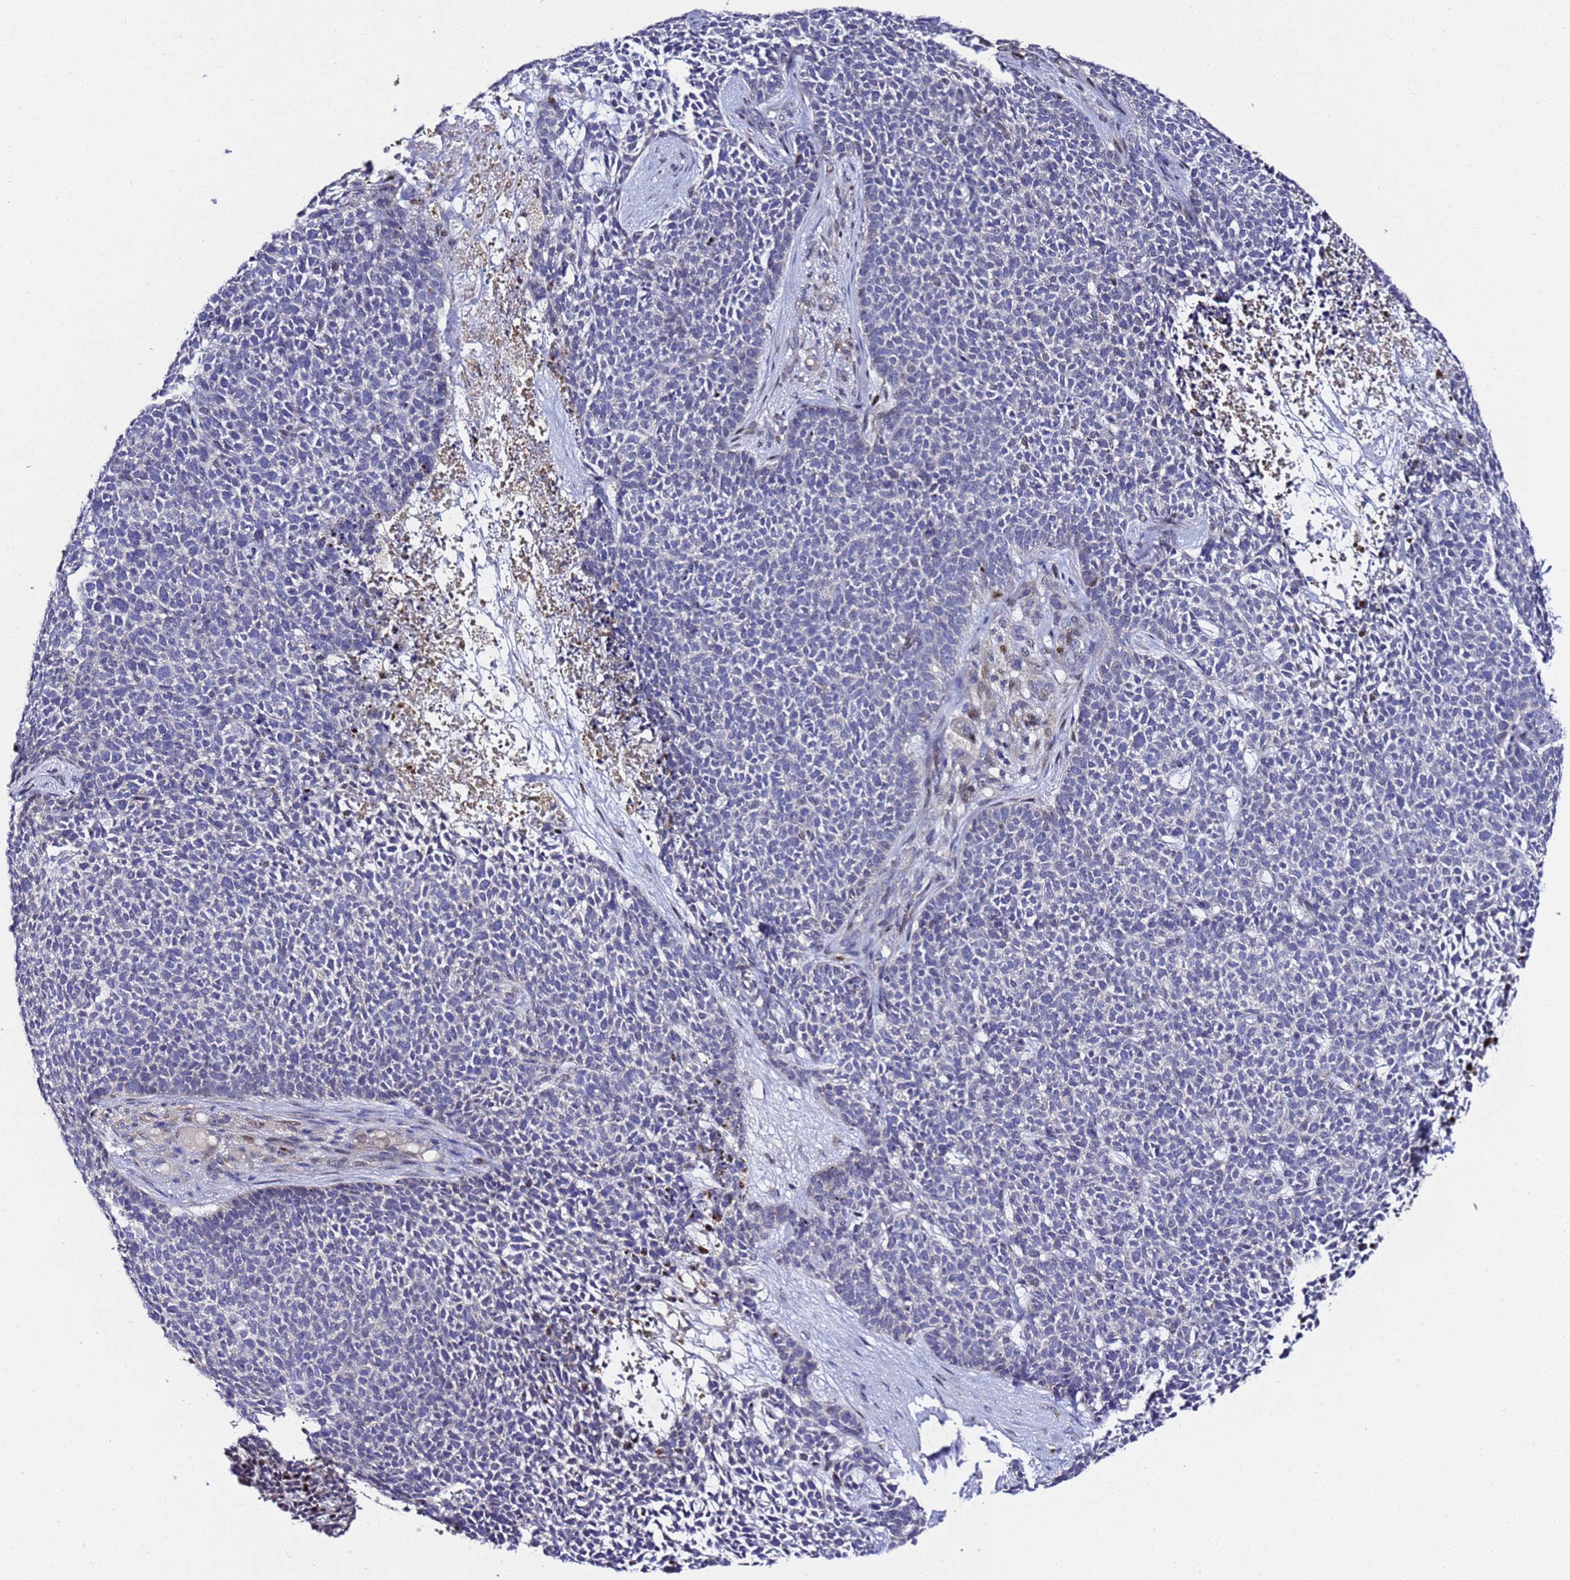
{"staining": {"intensity": "negative", "quantity": "none", "location": "none"}, "tissue": "skin cancer", "cell_type": "Tumor cells", "image_type": "cancer", "snomed": [{"axis": "morphology", "description": "Basal cell carcinoma"}, {"axis": "topography", "description": "Skin"}], "caption": "An image of skin cancer stained for a protein displays no brown staining in tumor cells.", "gene": "ALG3", "patient": {"sex": "female", "age": 84}}